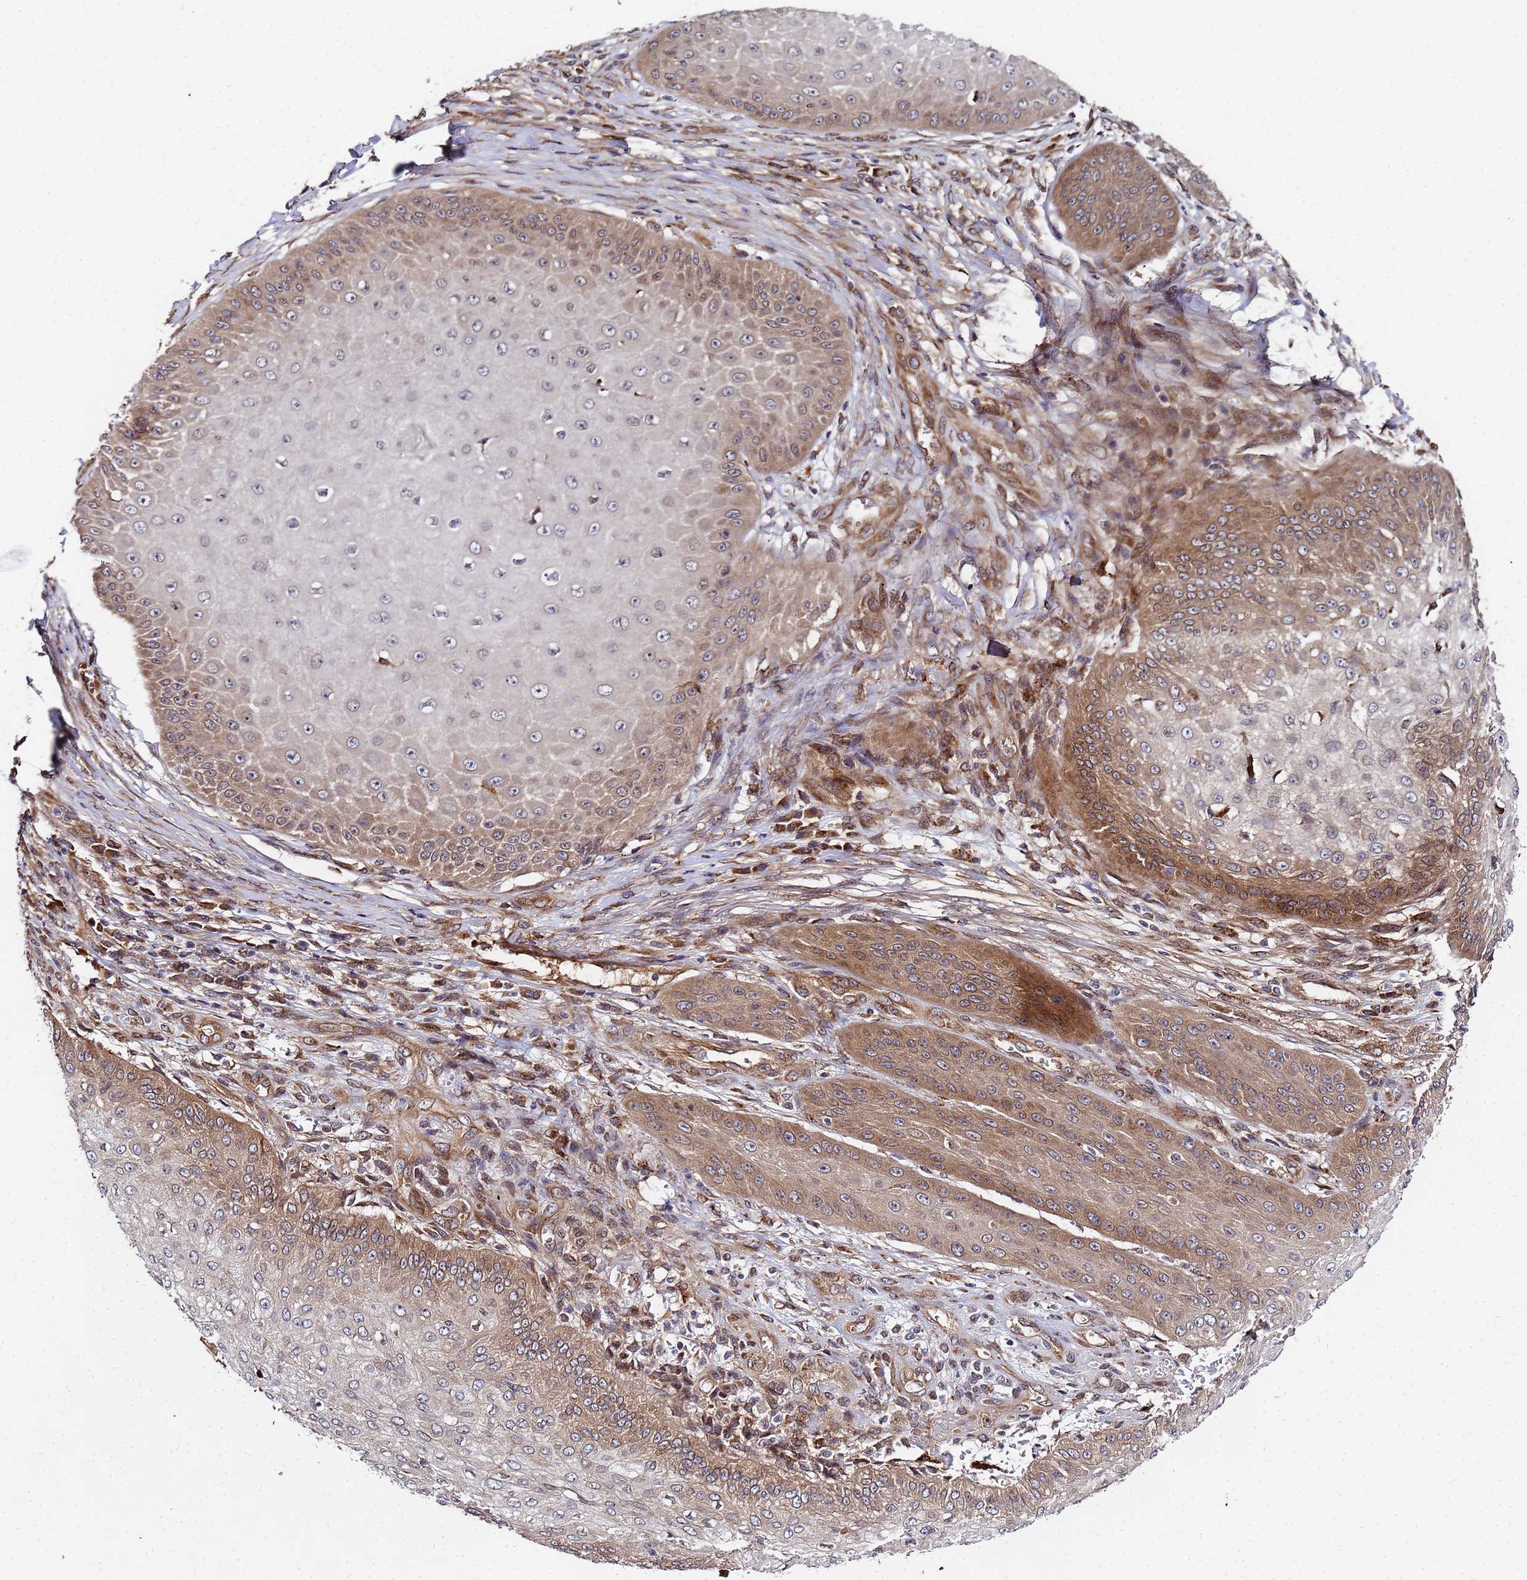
{"staining": {"intensity": "moderate", "quantity": "25%-75%", "location": "cytoplasmic/membranous"}, "tissue": "skin cancer", "cell_type": "Tumor cells", "image_type": "cancer", "snomed": [{"axis": "morphology", "description": "Squamous cell carcinoma, NOS"}, {"axis": "topography", "description": "Skin"}], "caption": "A brown stain labels moderate cytoplasmic/membranous positivity of a protein in skin cancer (squamous cell carcinoma) tumor cells.", "gene": "UNC93B1", "patient": {"sex": "male", "age": 70}}